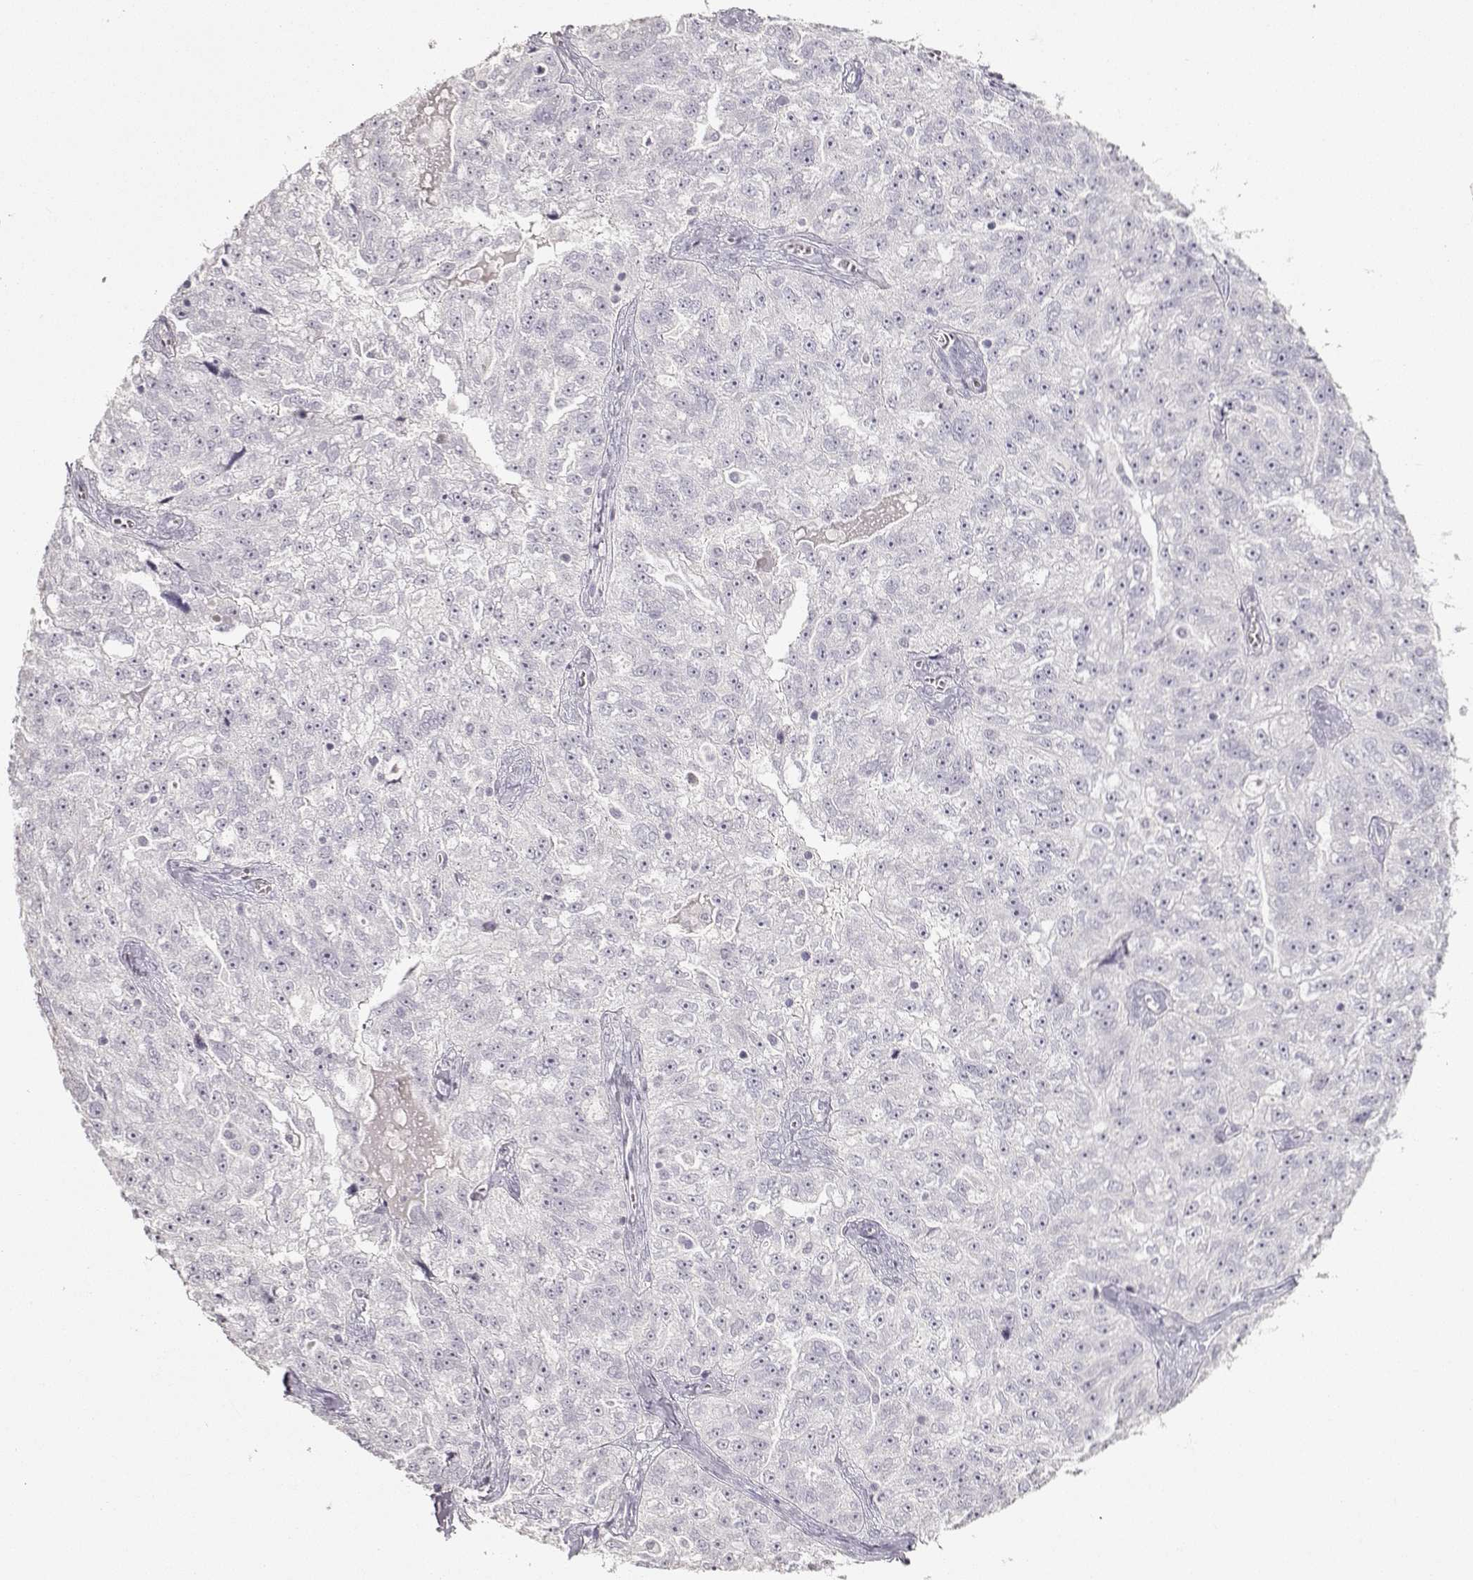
{"staining": {"intensity": "negative", "quantity": "none", "location": "none"}, "tissue": "ovarian cancer", "cell_type": "Tumor cells", "image_type": "cancer", "snomed": [{"axis": "morphology", "description": "Cystadenocarcinoma, serous, NOS"}, {"axis": "topography", "description": "Ovary"}], "caption": "IHC of serous cystadenocarcinoma (ovarian) displays no positivity in tumor cells. Brightfield microscopy of immunohistochemistry (IHC) stained with DAB (brown) and hematoxylin (blue), captured at high magnification.", "gene": "S100B", "patient": {"sex": "female", "age": 51}}